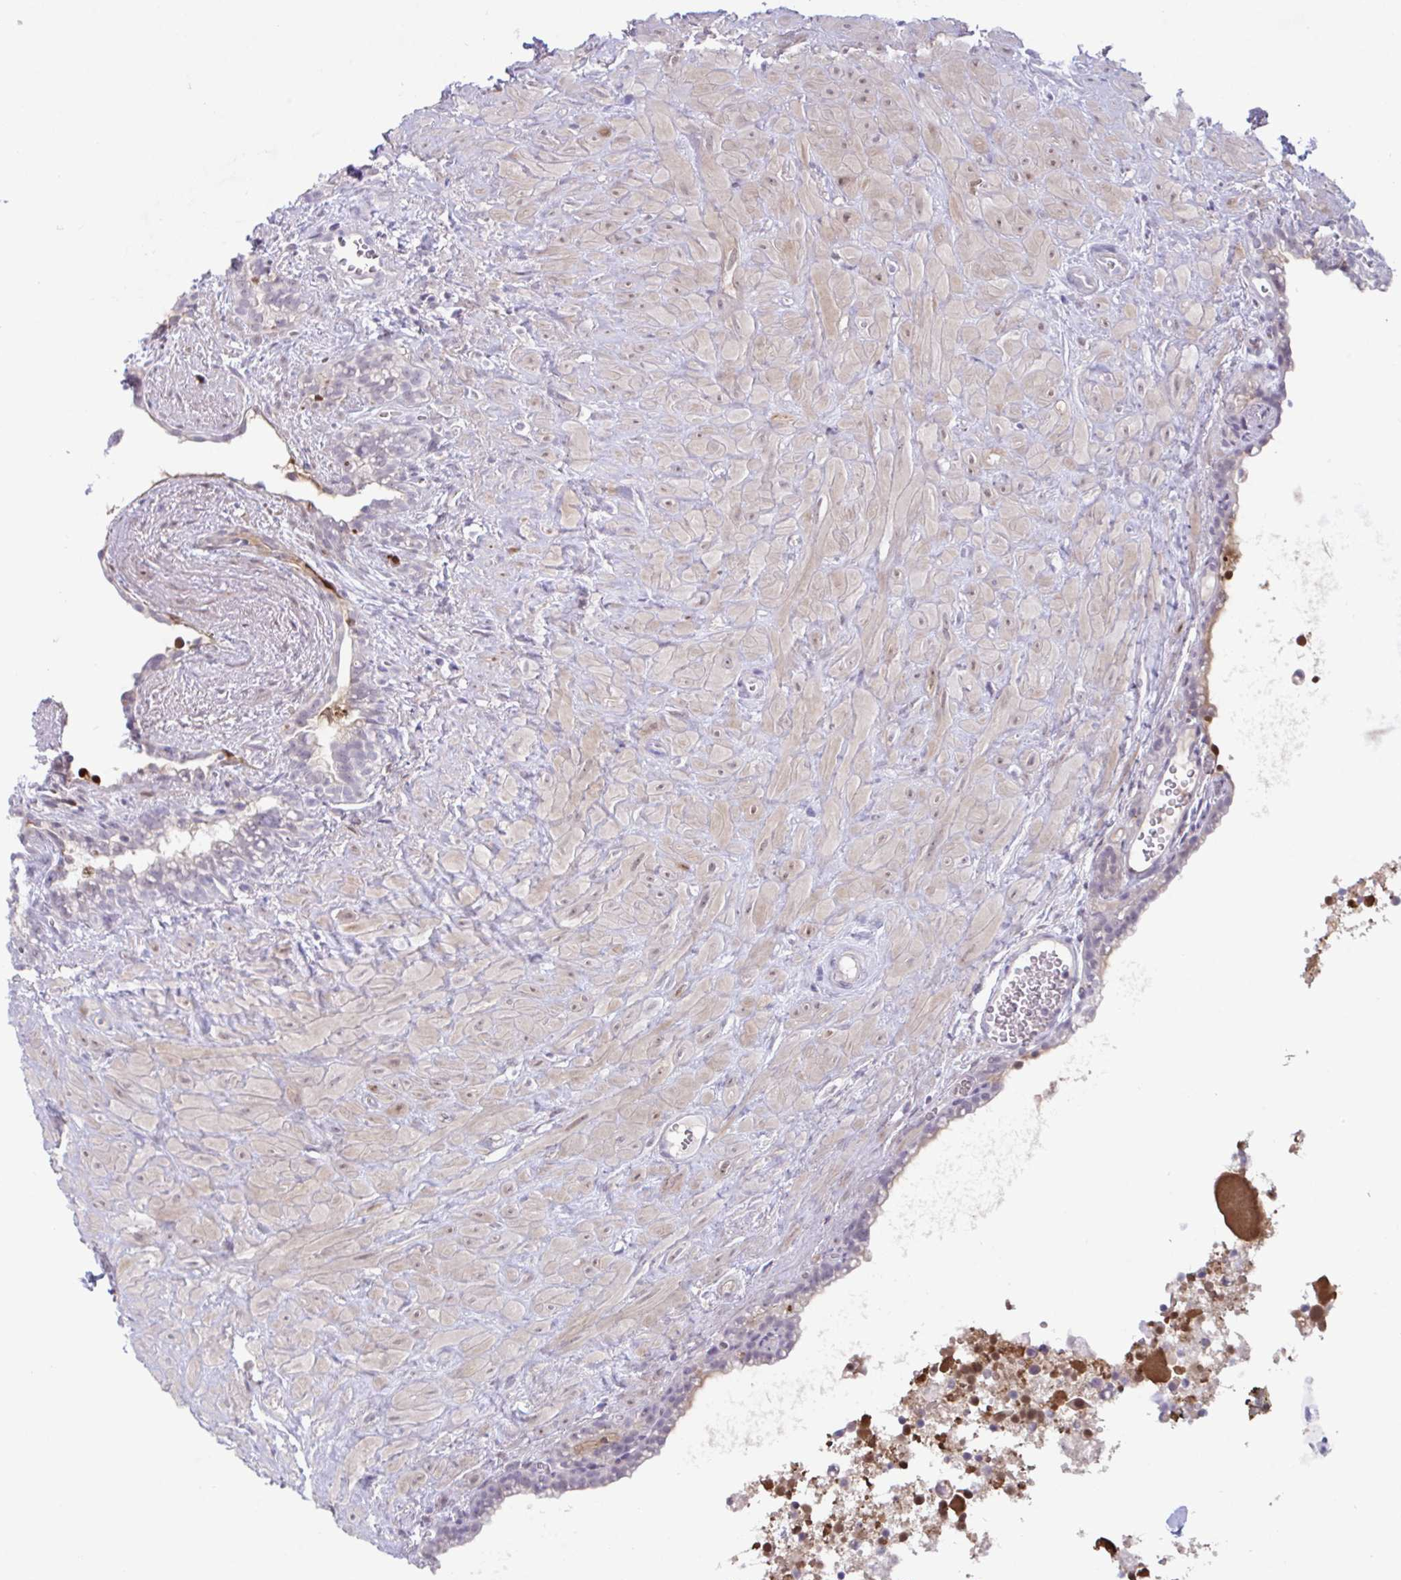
{"staining": {"intensity": "negative", "quantity": "none", "location": "none"}, "tissue": "seminal vesicle", "cell_type": "Glandular cells", "image_type": "normal", "snomed": [{"axis": "morphology", "description": "Normal tissue, NOS"}, {"axis": "topography", "description": "Seminal veicle"}], "caption": "This is an IHC image of unremarkable seminal vesicle. There is no positivity in glandular cells.", "gene": "USP35", "patient": {"sex": "male", "age": 76}}